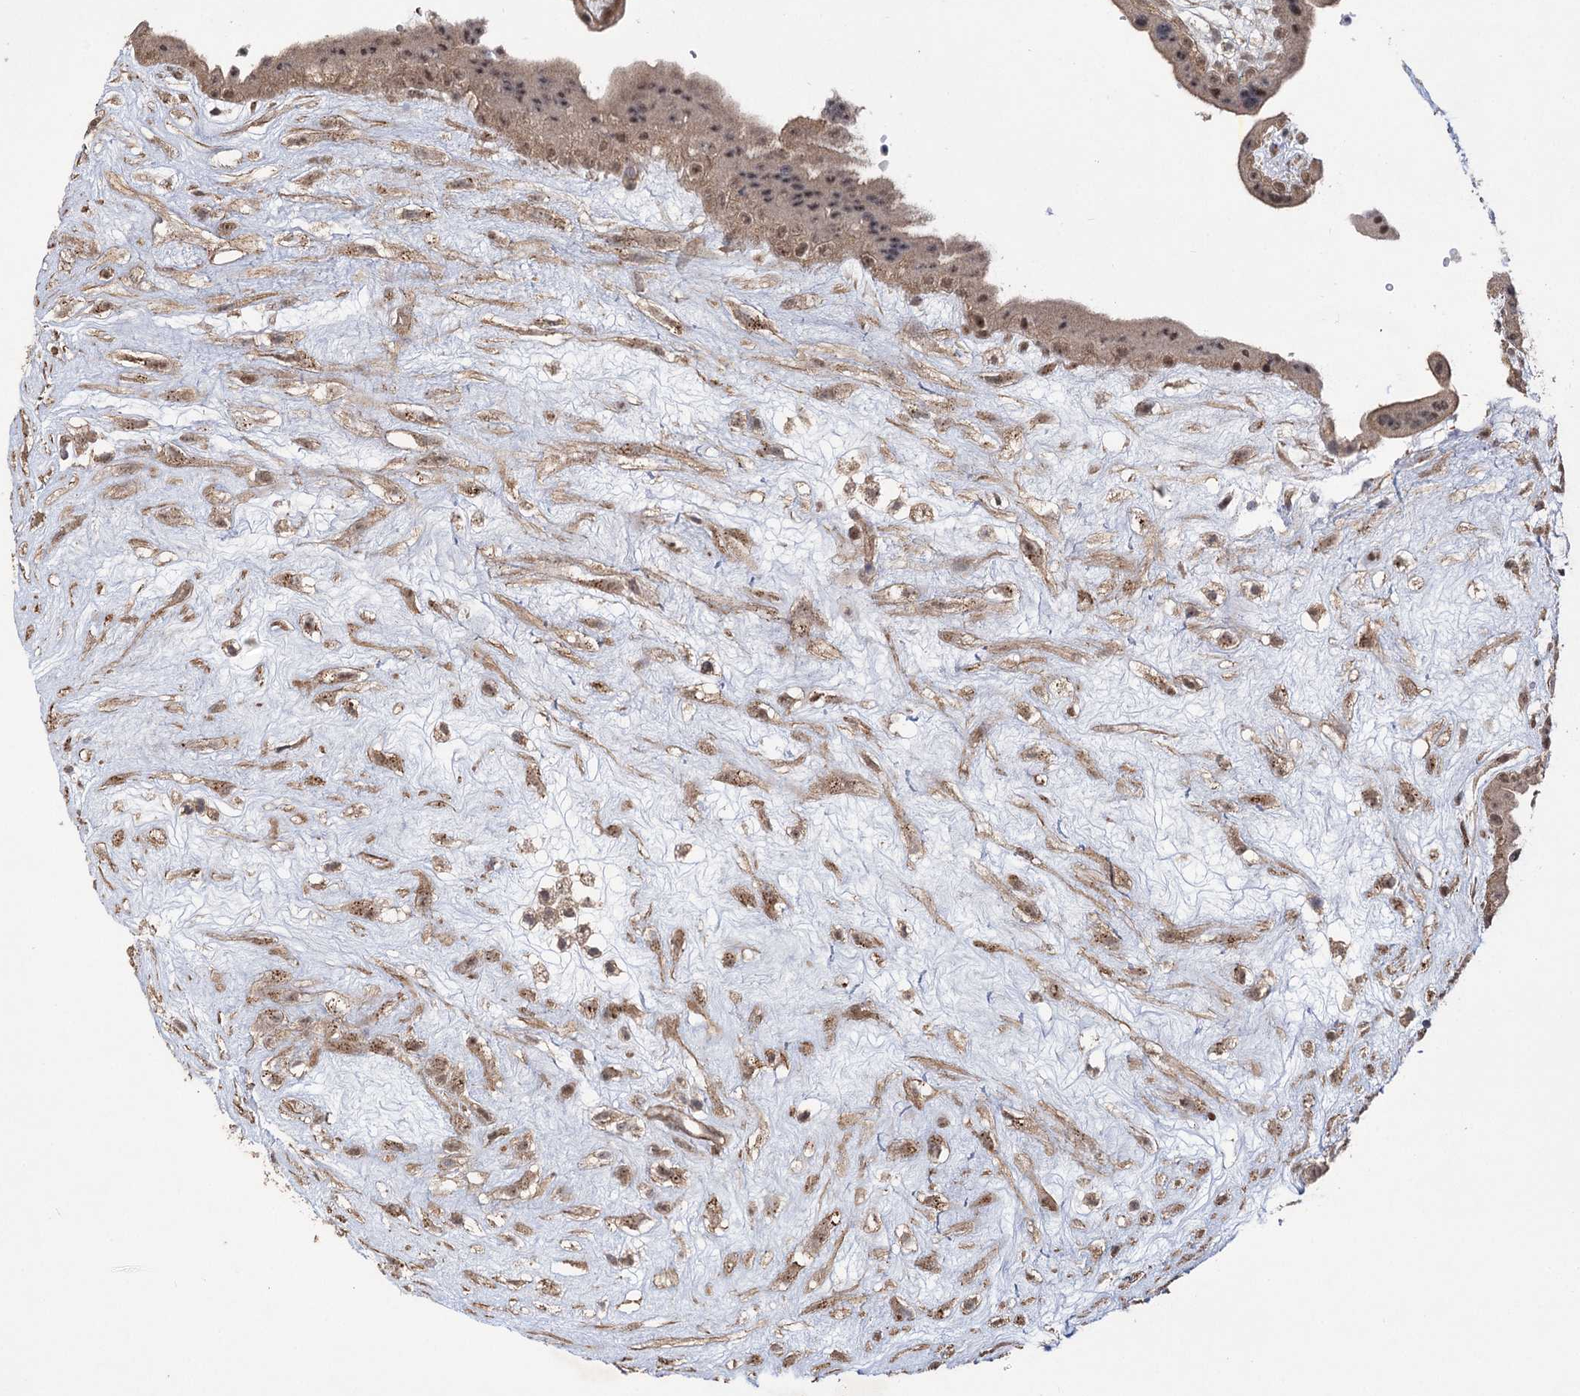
{"staining": {"intensity": "moderate", "quantity": "25%-75%", "location": "cytoplasmic/membranous,nuclear"}, "tissue": "placenta", "cell_type": "Trophoblastic cells", "image_type": "normal", "snomed": [{"axis": "morphology", "description": "Normal tissue, NOS"}, {"axis": "topography", "description": "Placenta"}], "caption": "Placenta stained for a protein (brown) exhibits moderate cytoplasmic/membranous,nuclear positive positivity in approximately 25%-75% of trophoblastic cells.", "gene": "TENM2", "patient": {"sex": "female", "age": 18}}